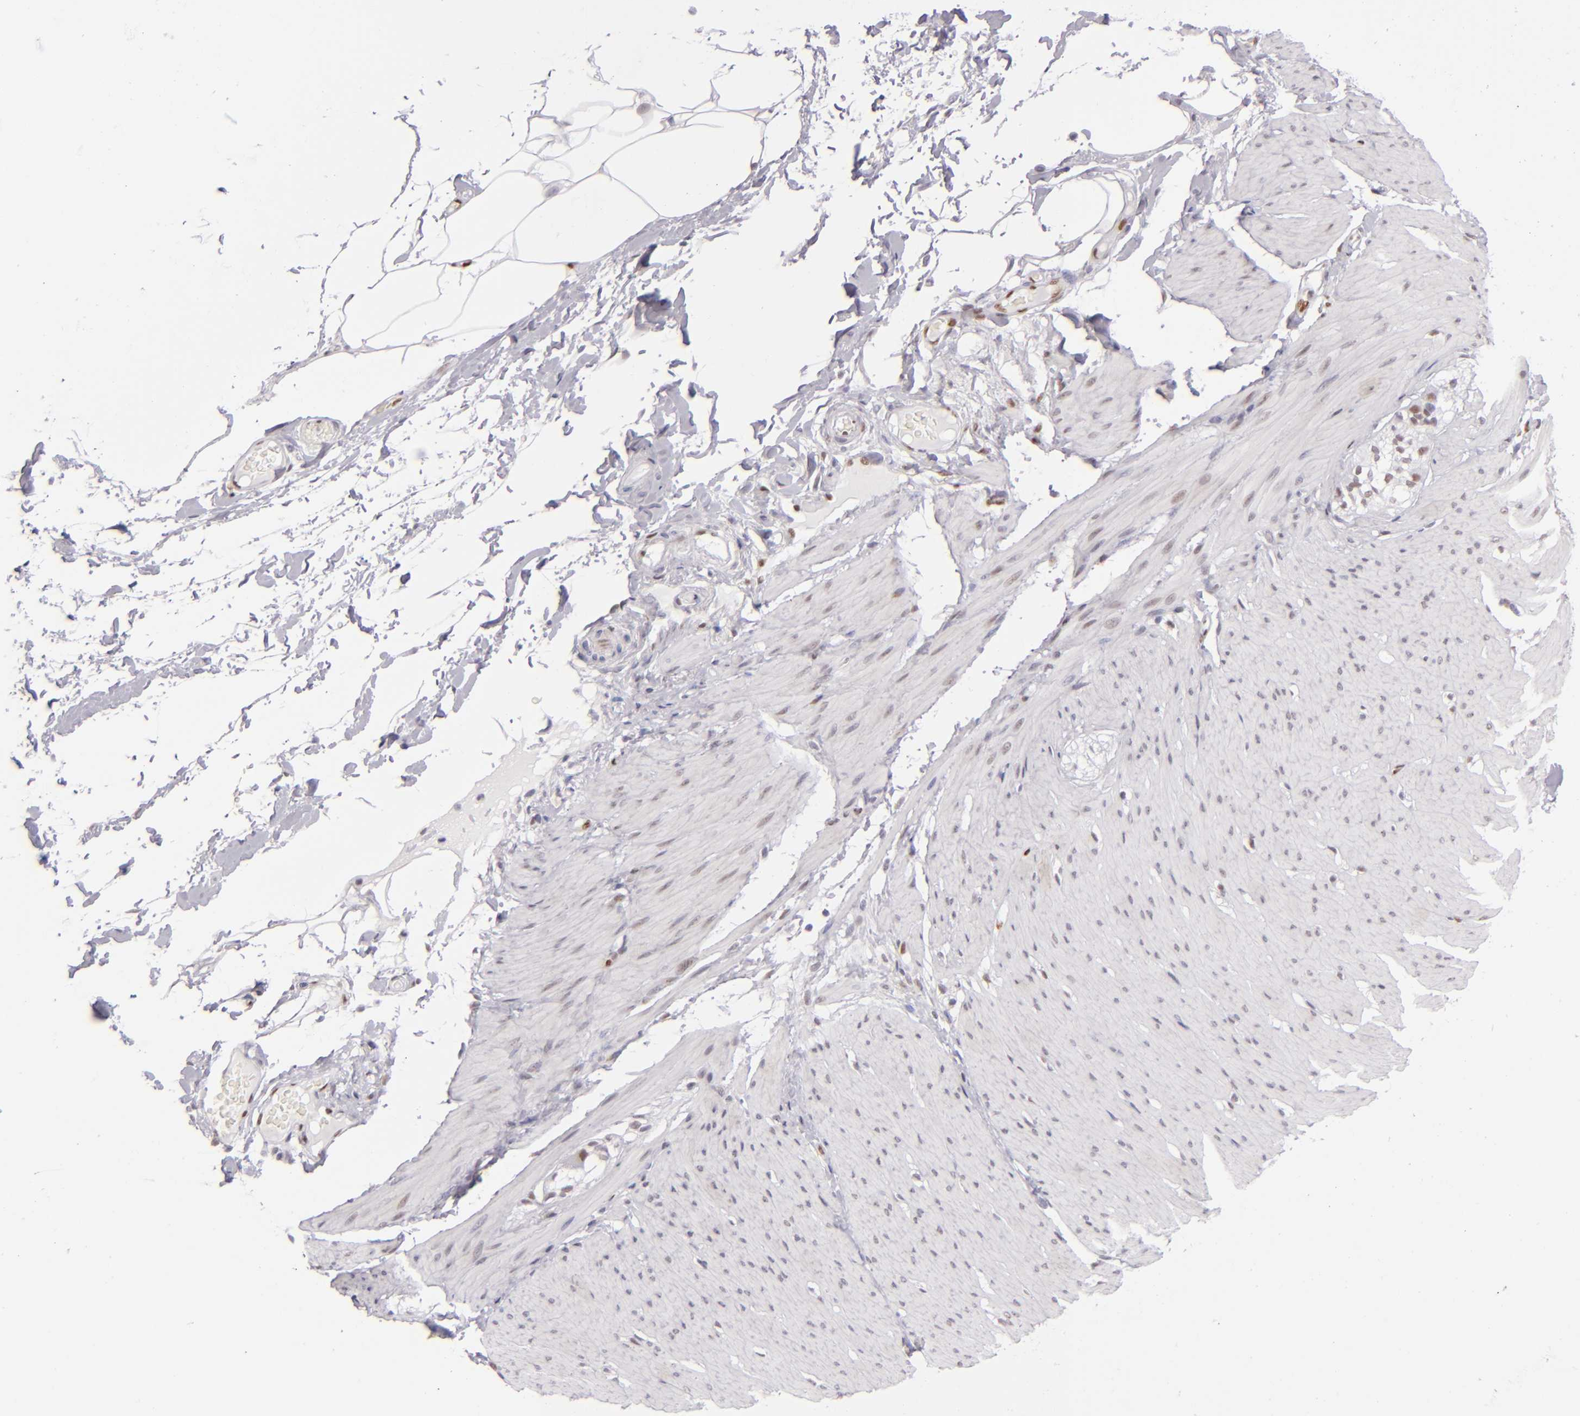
{"staining": {"intensity": "weak", "quantity": "<25%", "location": "nuclear"}, "tissue": "smooth muscle", "cell_type": "Smooth muscle cells", "image_type": "normal", "snomed": [{"axis": "morphology", "description": "Normal tissue, NOS"}, {"axis": "topography", "description": "Smooth muscle"}, {"axis": "topography", "description": "Colon"}], "caption": "IHC micrograph of normal human smooth muscle stained for a protein (brown), which displays no positivity in smooth muscle cells.", "gene": "TOP3A", "patient": {"sex": "male", "age": 67}}